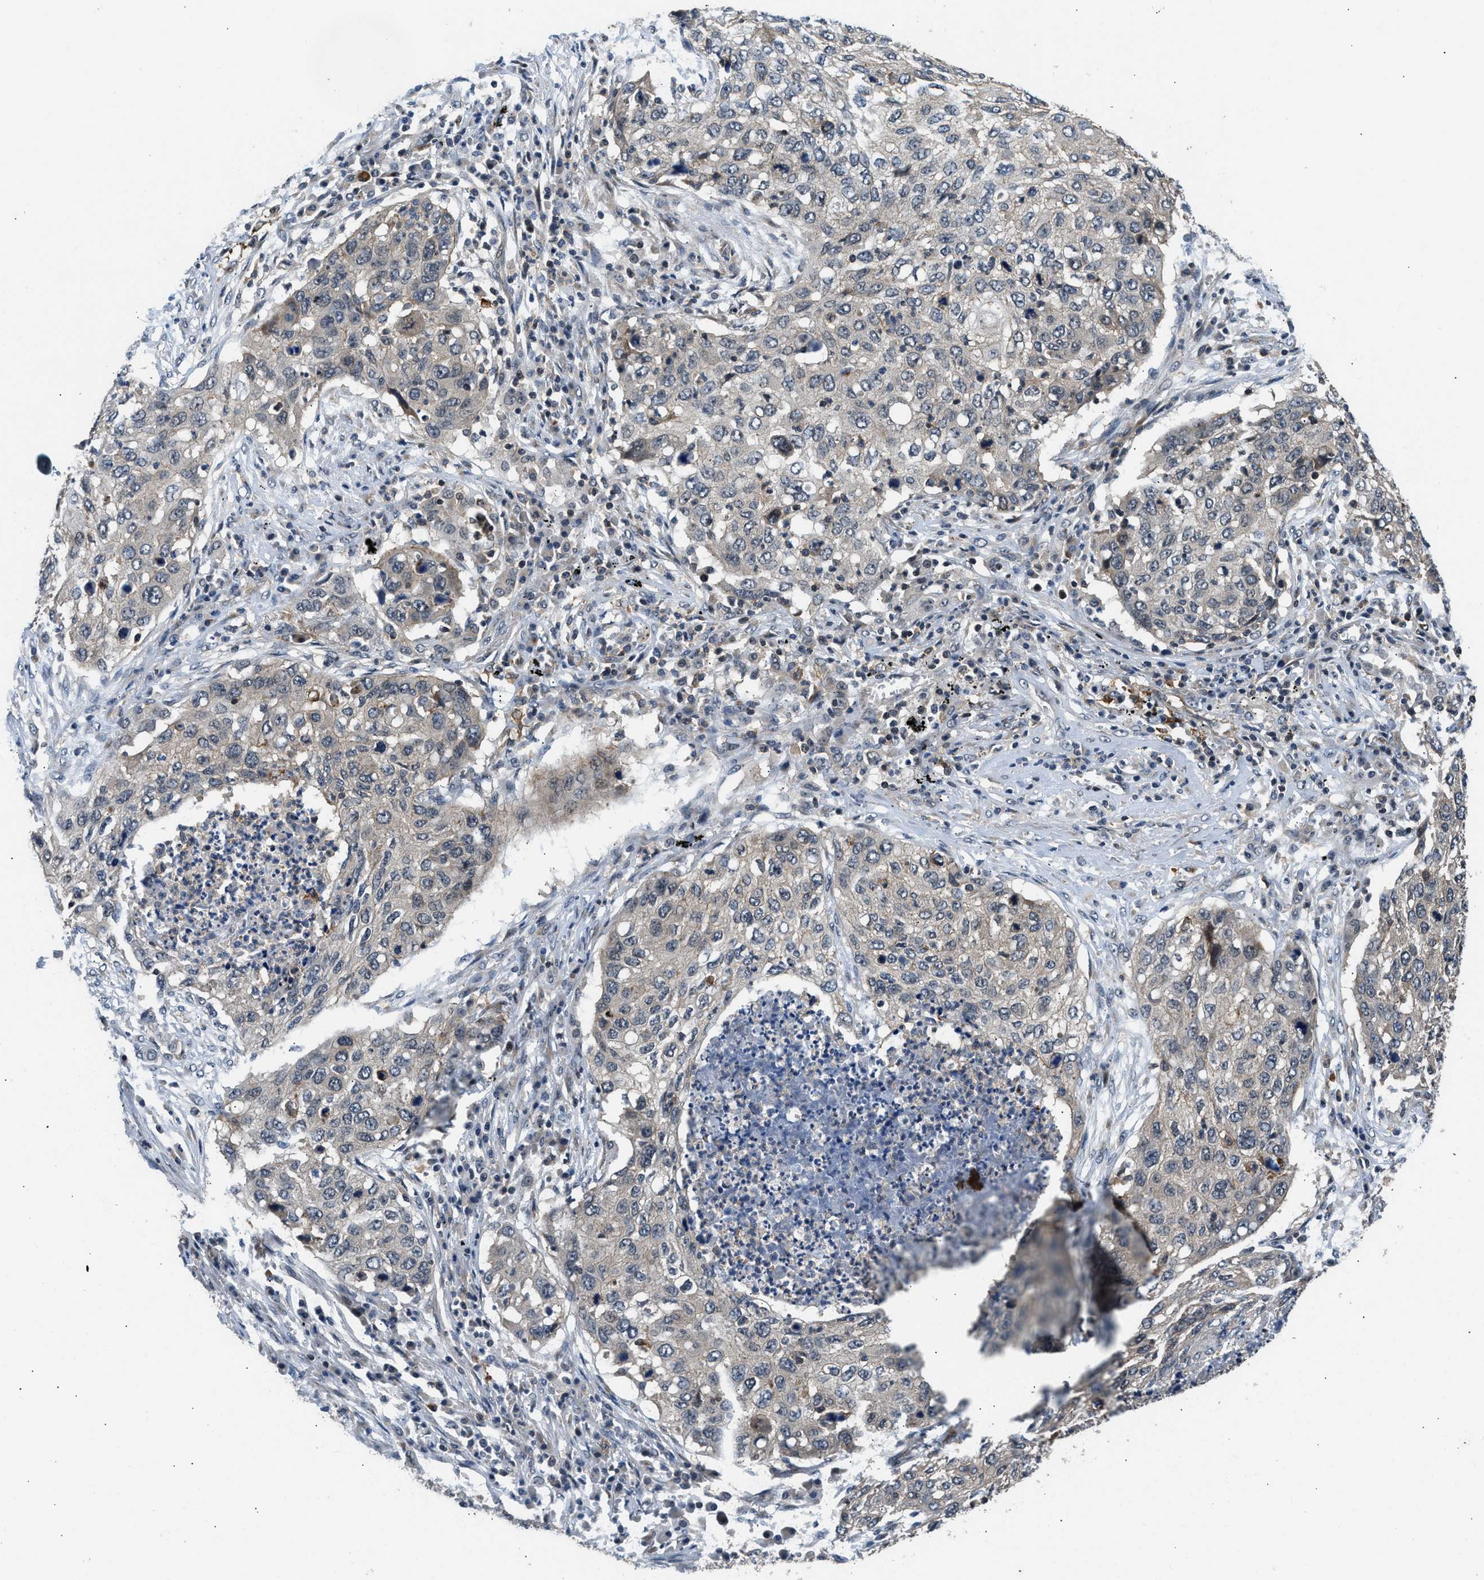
{"staining": {"intensity": "weak", "quantity": "<25%", "location": "cytoplasmic/membranous"}, "tissue": "lung cancer", "cell_type": "Tumor cells", "image_type": "cancer", "snomed": [{"axis": "morphology", "description": "Squamous cell carcinoma, NOS"}, {"axis": "topography", "description": "Lung"}], "caption": "IHC histopathology image of lung cancer stained for a protein (brown), which displays no positivity in tumor cells.", "gene": "MTMR1", "patient": {"sex": "female", "age": 63}}